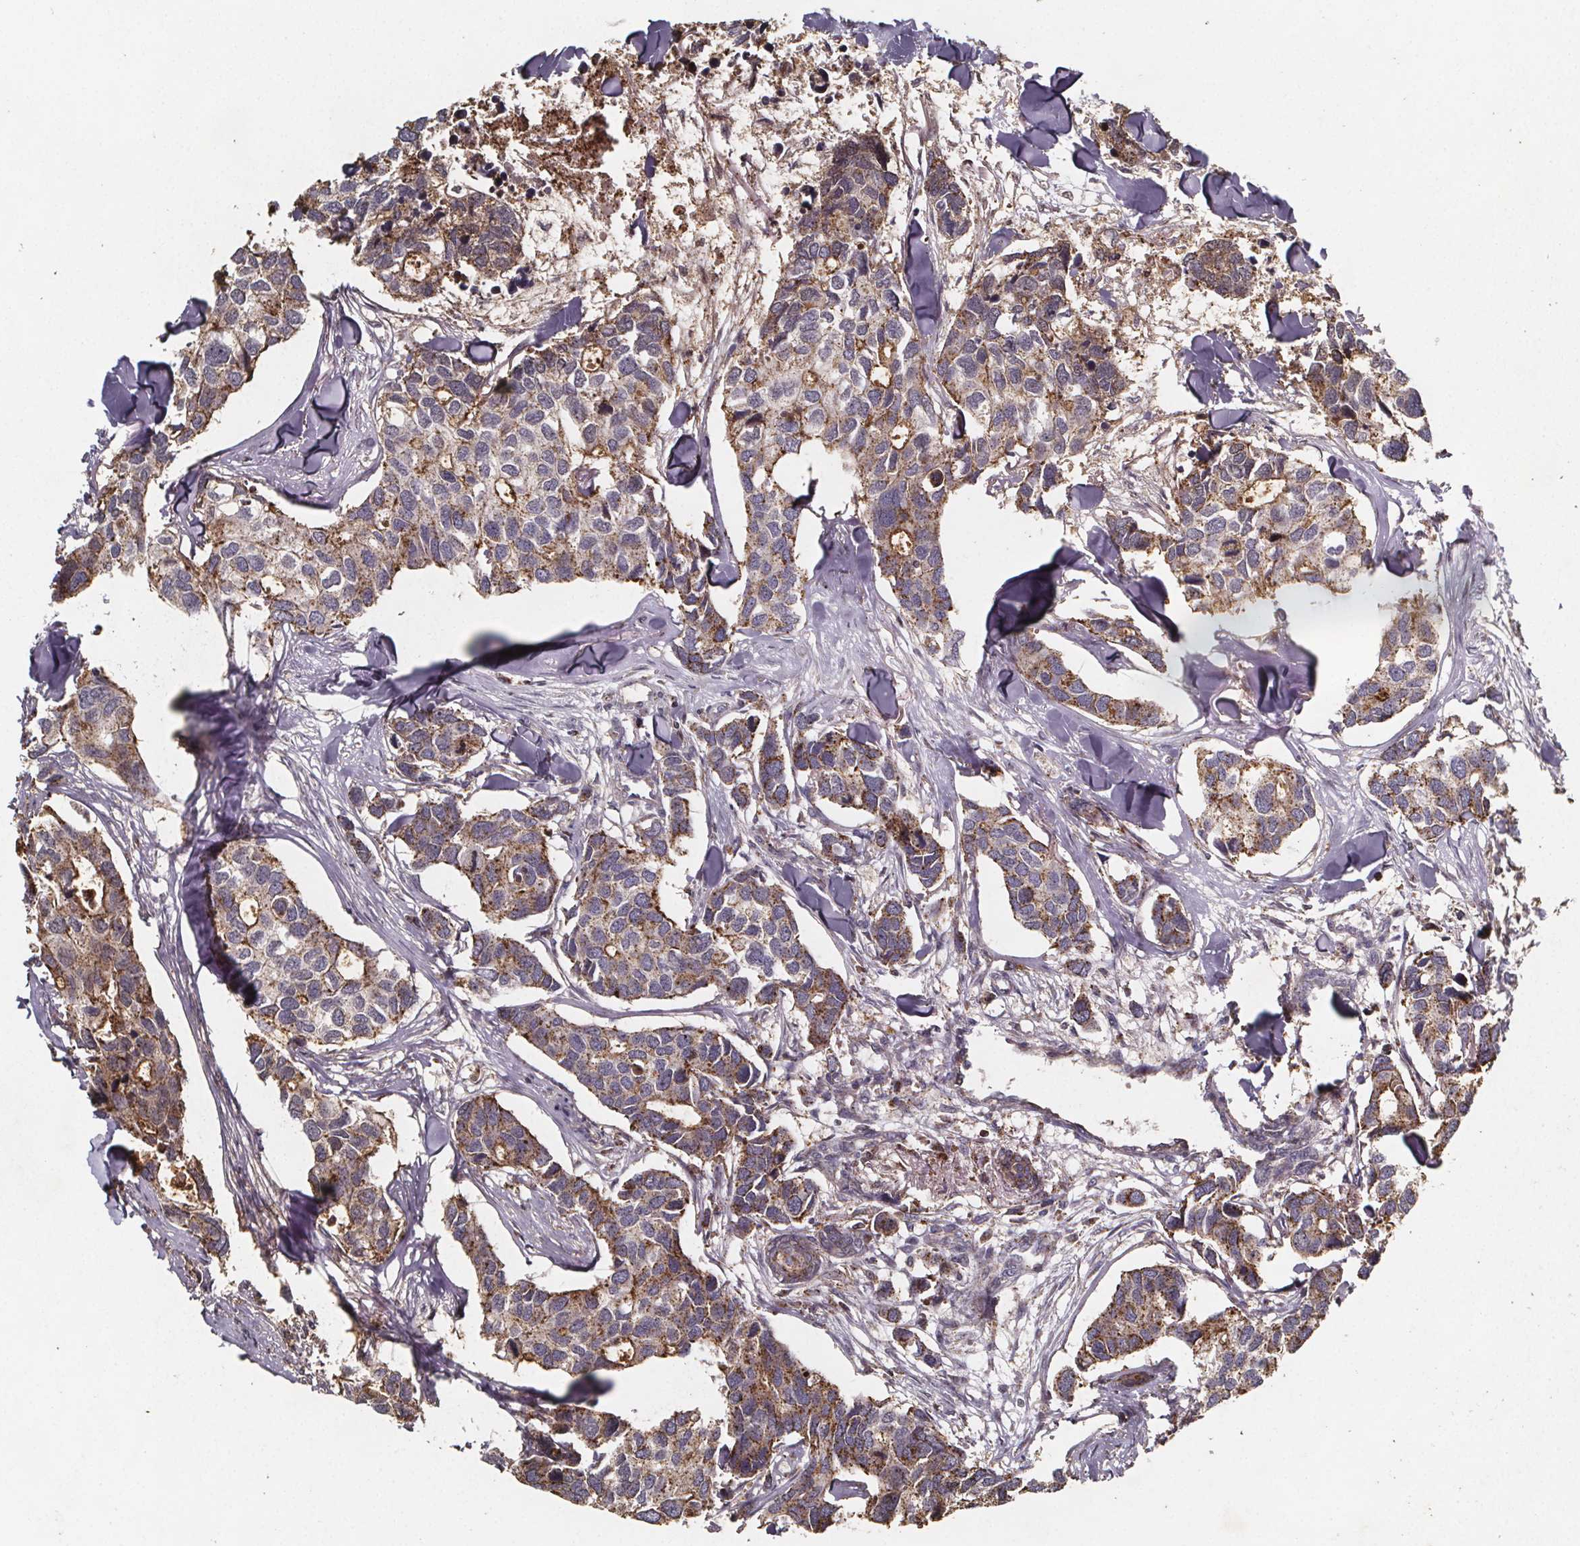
{"staining": {"intensity": "moderate", "quantity": "25%-75%", "location": "cytoplasmic/membranous"}, "tissue": "breast cancer", "cell_type": "Tumor cells", "image_type": "cancer", "snomed": [{"axis": "morphology", "description": "Duct carcinoma"}, {"axis": "topography", "description": "Breast"}], "caption": "This is a histology image of immunohistochemistry staining of breast cancer (infiltrating ductal carcinoma), which shows moderate staining in the cytoplasmic/membranous of tumor cells.", "gene": "ZNF879", "patient": {"sex": "female", "age": 83}}